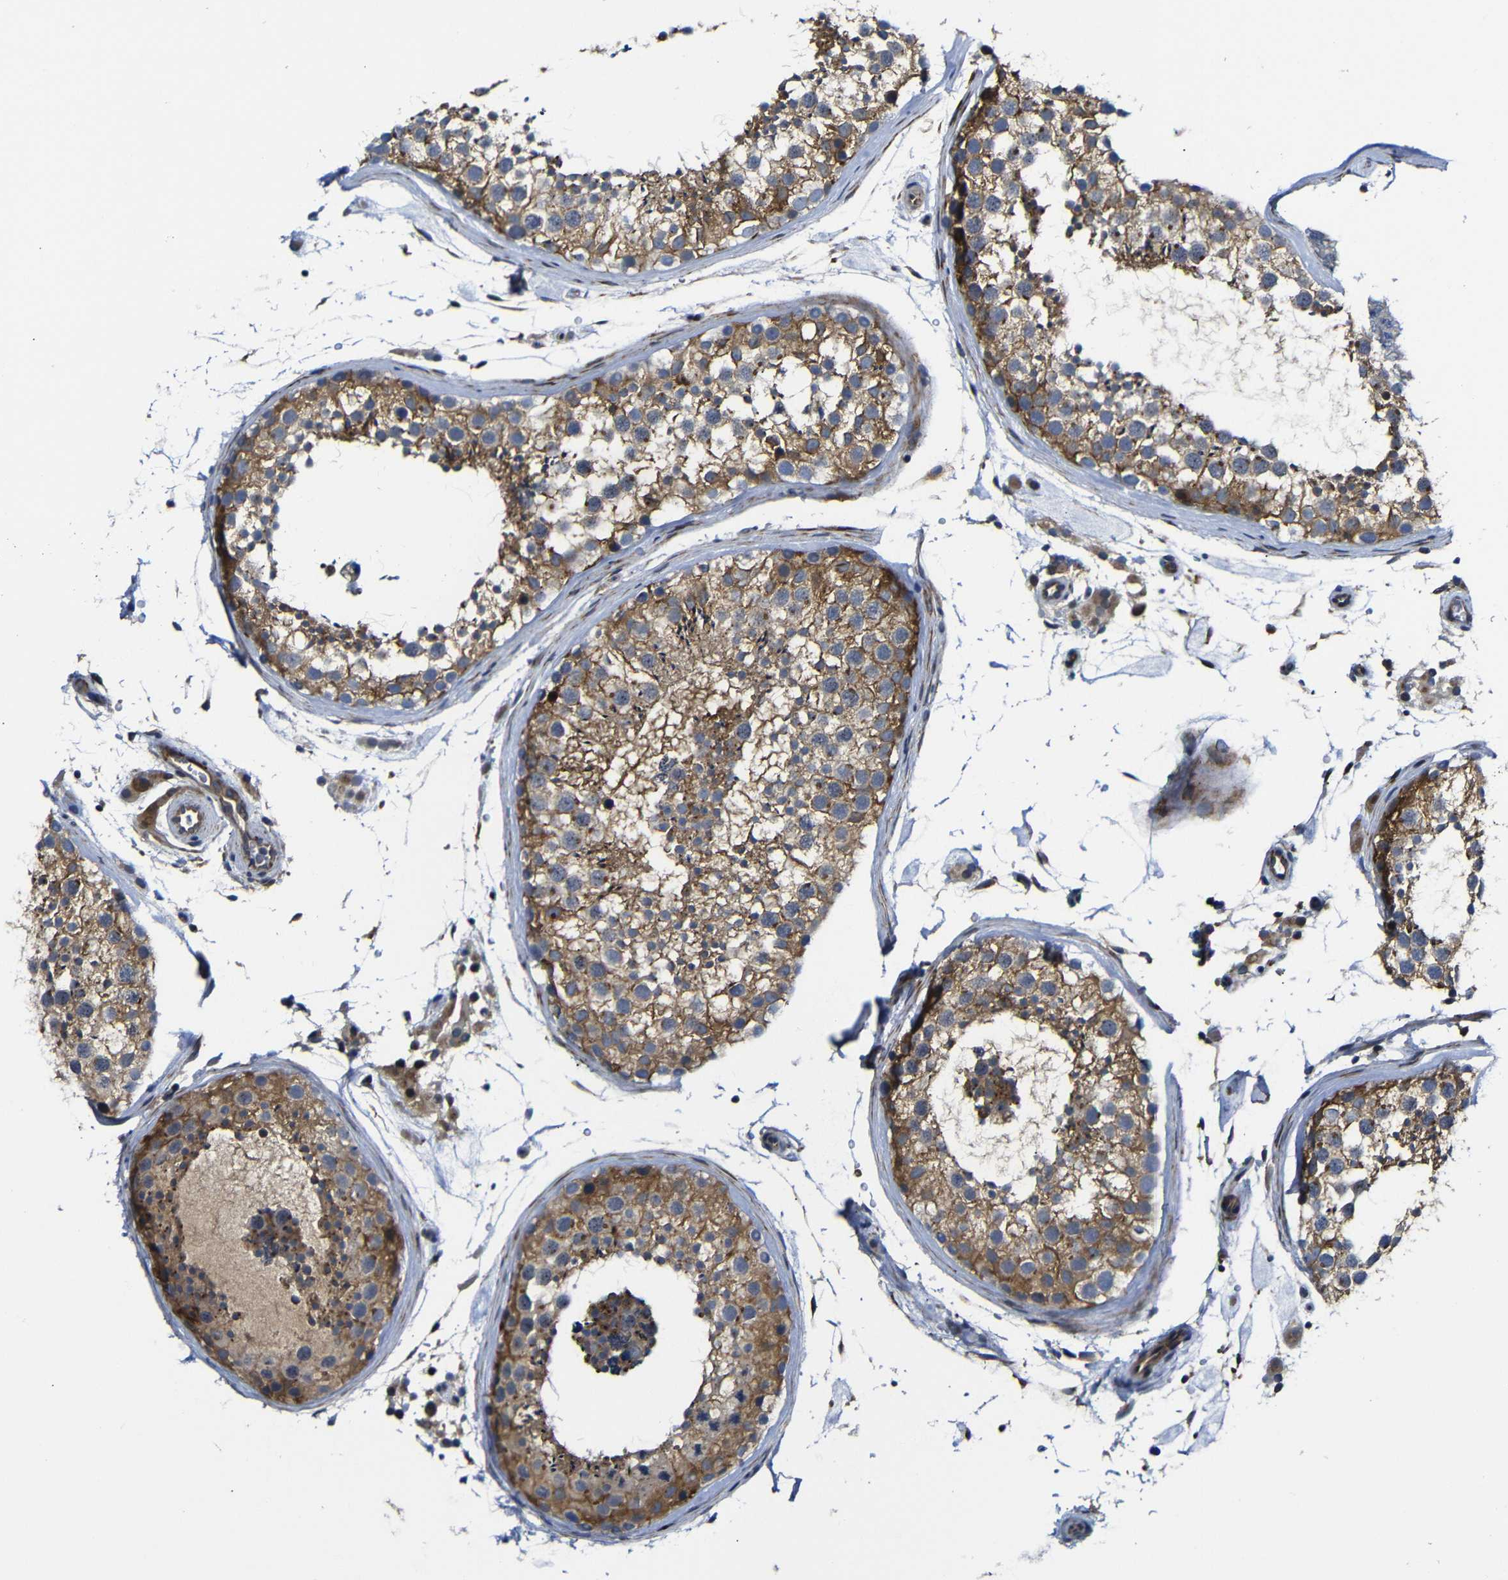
{"staining": {"intensity": "strong", "quantity": ">75%", "location": "cytoplasmic/membranous"}, "tissue": "testis", "cell_type": "Cells in seminiferous ducts", "image_type": "normal", "snomed": [{"axis": "morphology", "description": "Normal tissue, NOS"}, {"axis": "topography", "description": "Testis"}], "caption": "Protein expression analysis of benign human testis reveals strong cytoplasmic/membranous staining in about >75% of cells in seminiferous ducts.", "gene": "PARP14", "patient": {"sex": "male", "age": 46}}